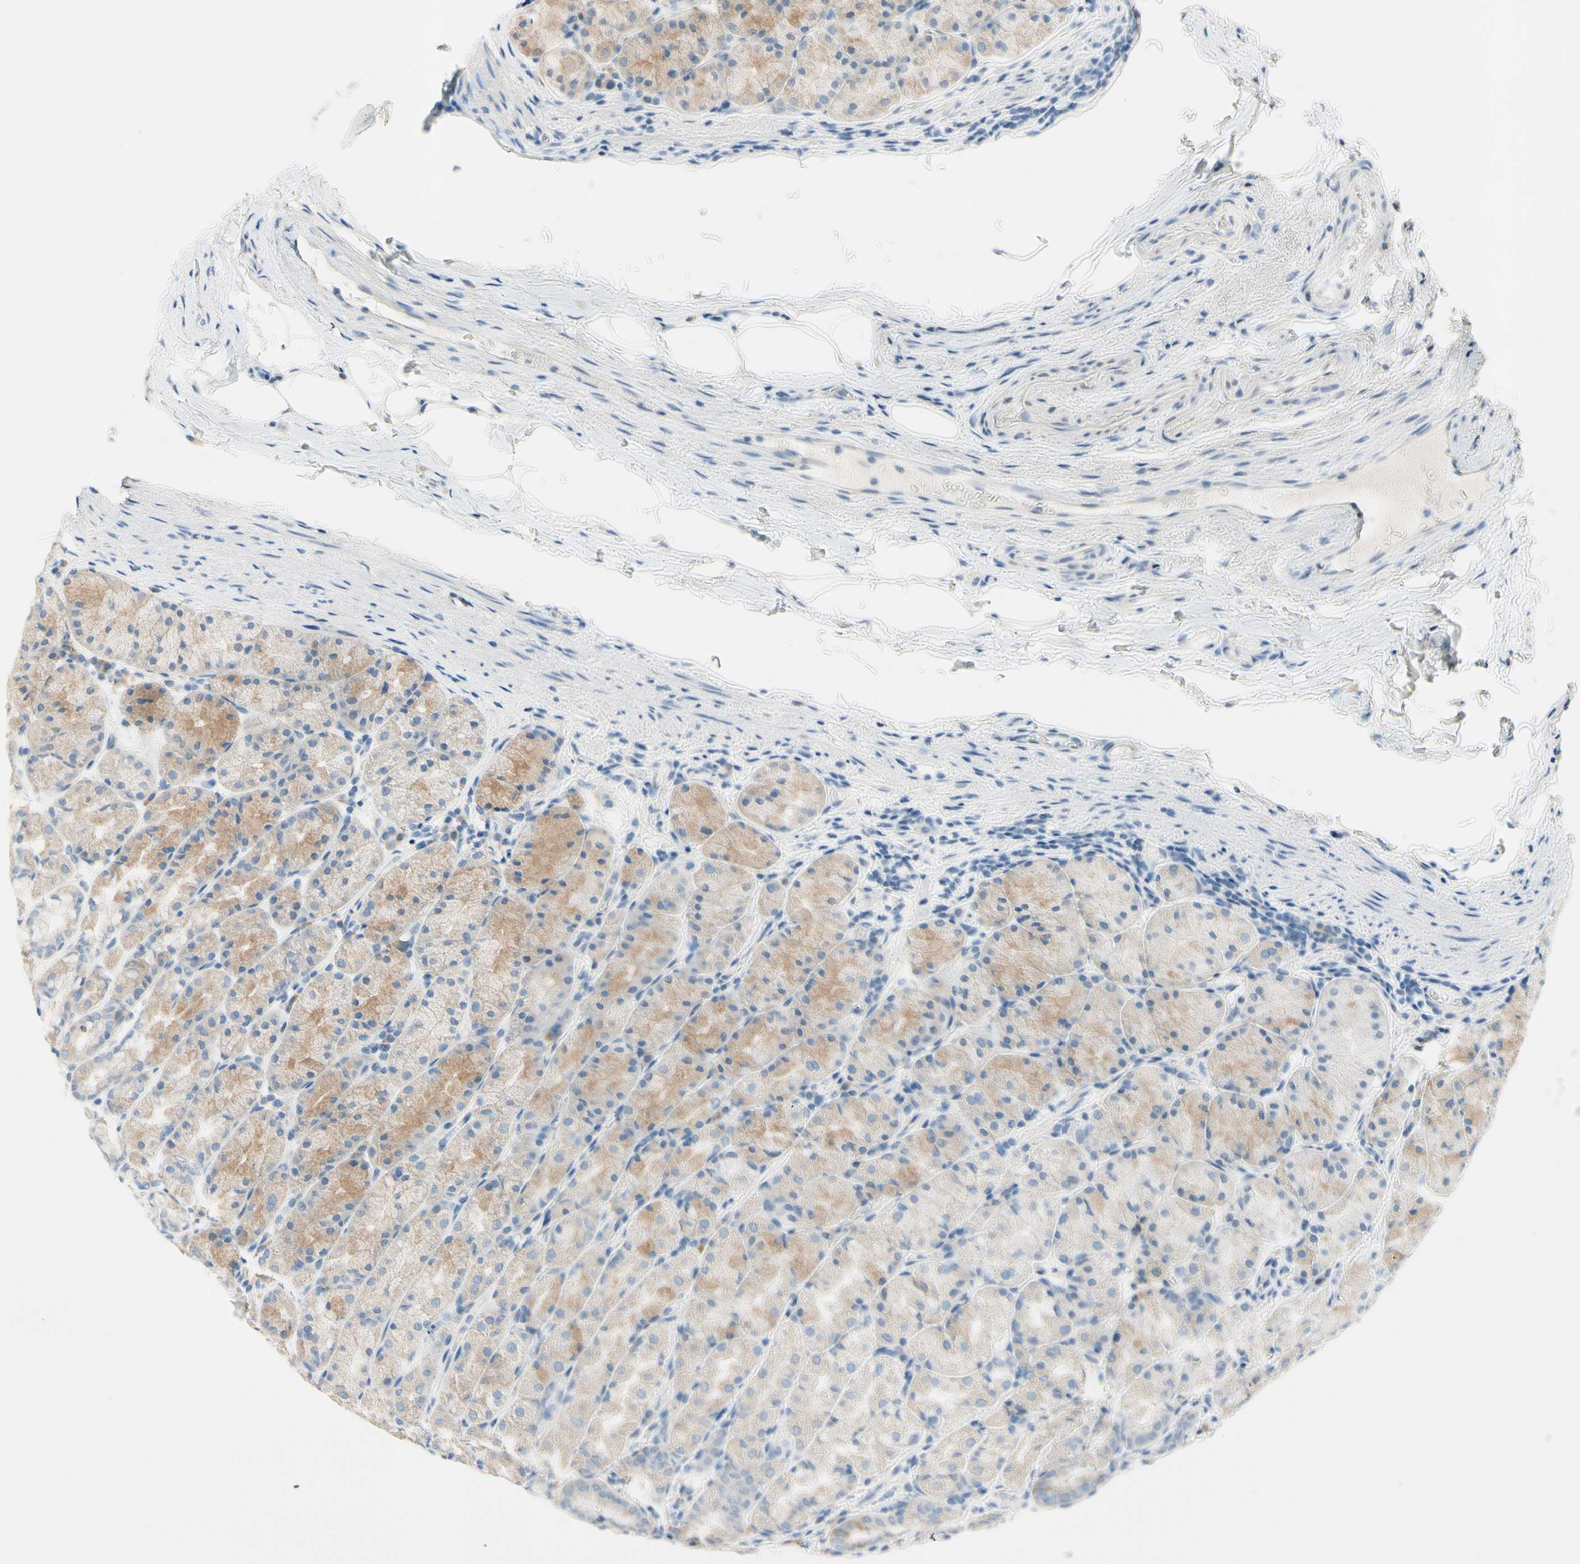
{"staining": {"intensity": "weak", "quantity": "25%-75%", "location": "cytoplasmic/membranous"}, "tissue": "stomach", "cell_type": "Glandular cells", "image_type": "normal", "snomed": [{"axis": "morphology", "description": "Normal tissue, NOS"}, {"axis": "topography", "description": "Stomach, upper"}], "caption": "Immunohistochemical staining of unremarkable human stomach shows low levels of weak cytoplasmic/membranous staining in approximately 25%-75% of glandular cells. The staining is performed using DAB brown chromogen to label protein expression. The nuclei are counter-stained blue using hematoxylin.", "gene": "CKAP2", "patient": {"sex": "male", "age": 68}}